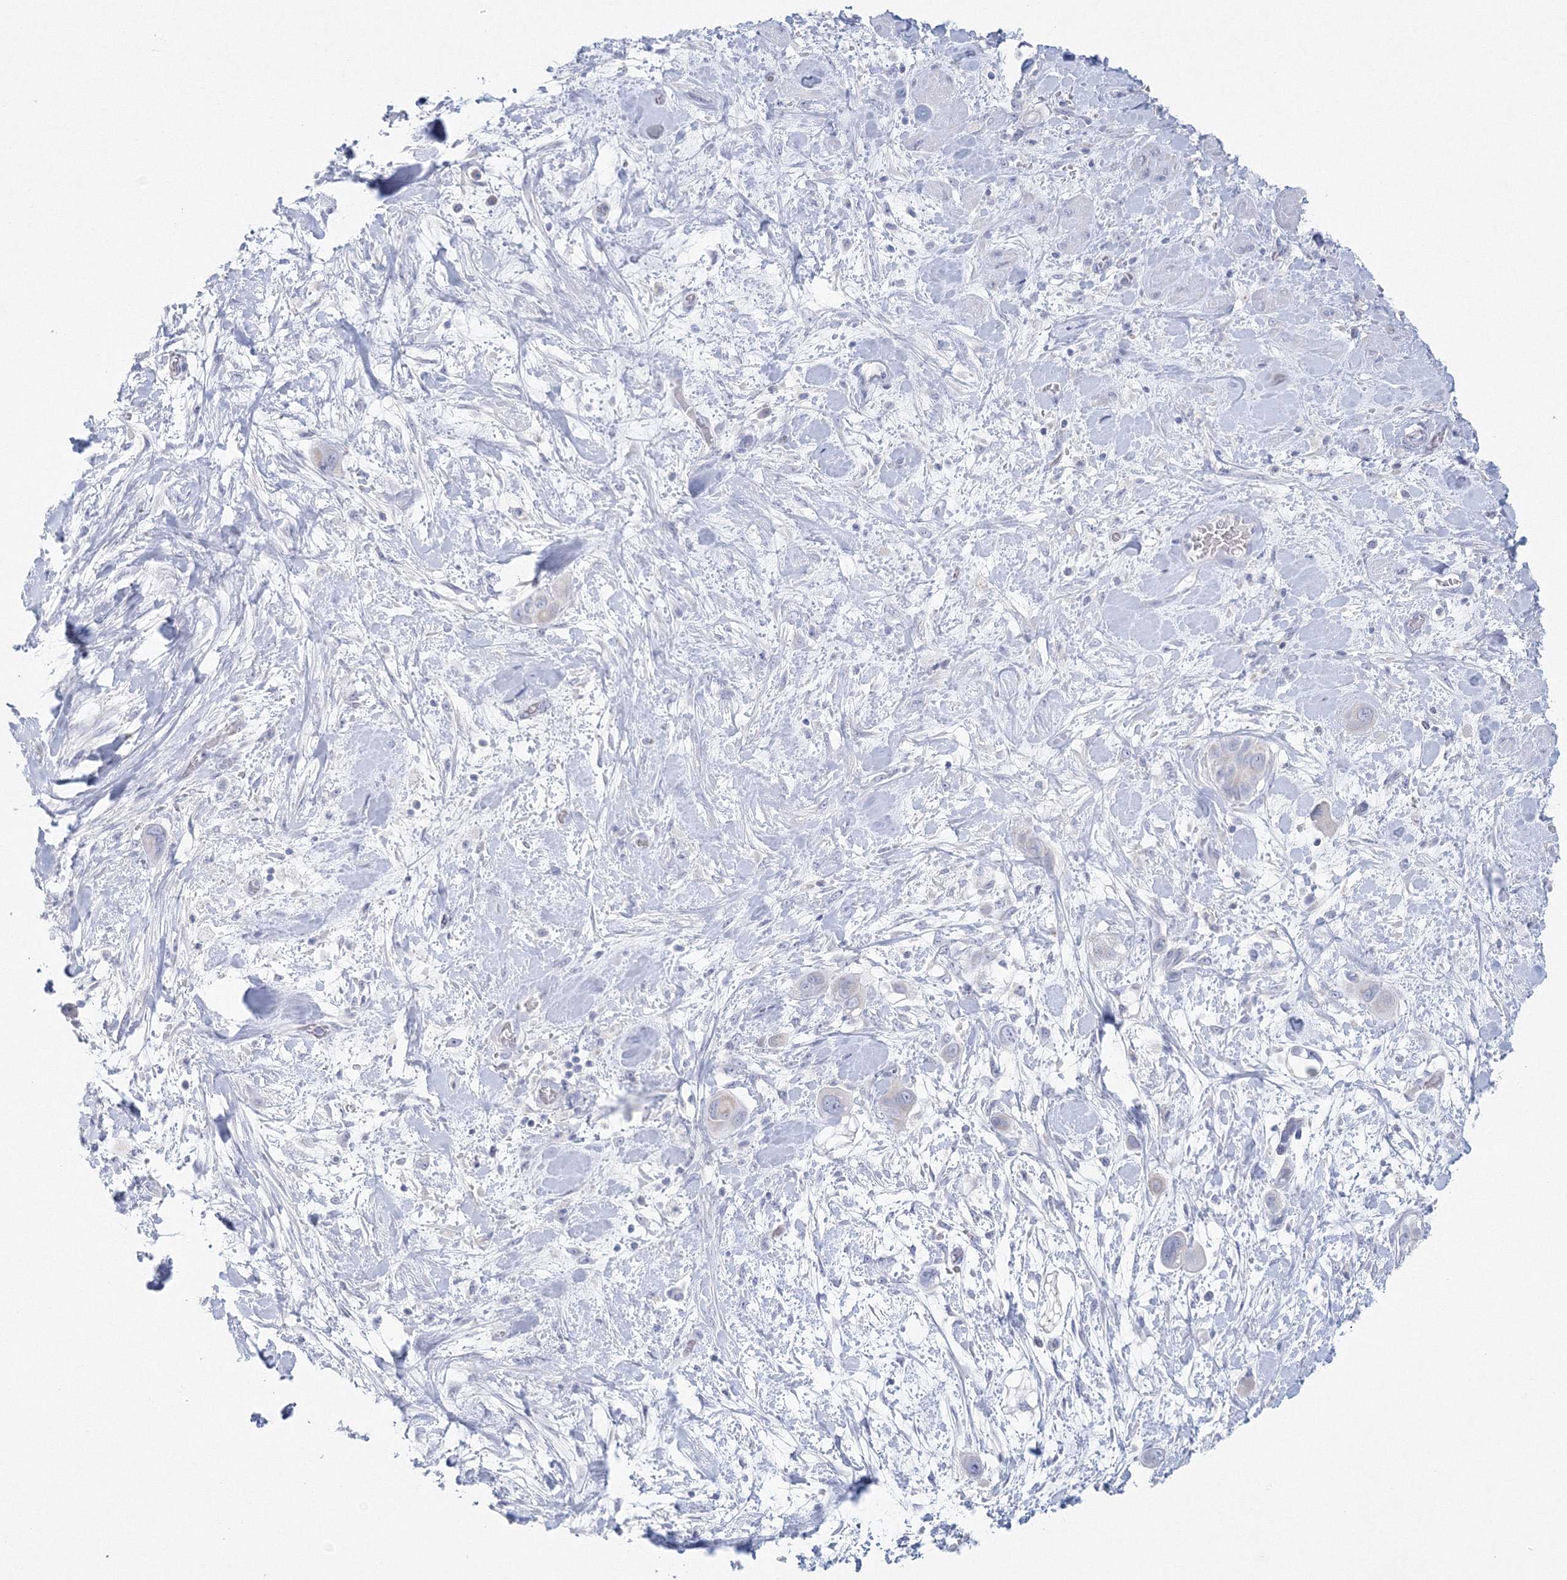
{"staining": {"intensity": "negative", "quantity": "none", "location": "none"}, "tissue": "pancreatic cancer", "cell_type": "Tumor cells", "image_type": "cancer", "snomed": [{"axis": "morphology", "description": "Adenocarcinoma, NOS"}, {"axis": "topography", "description": "Pancreas"}], "caption": "An immunohistochemistry (IHC) histopathology image of pancreatic cancer (adenocarcinoma) is shown. There is no staining in tumor cells of pancreatic cancer (adenocarcinoma).", "gene": "NIPAL1", "patient": {"sex": "male", "age": 68}}